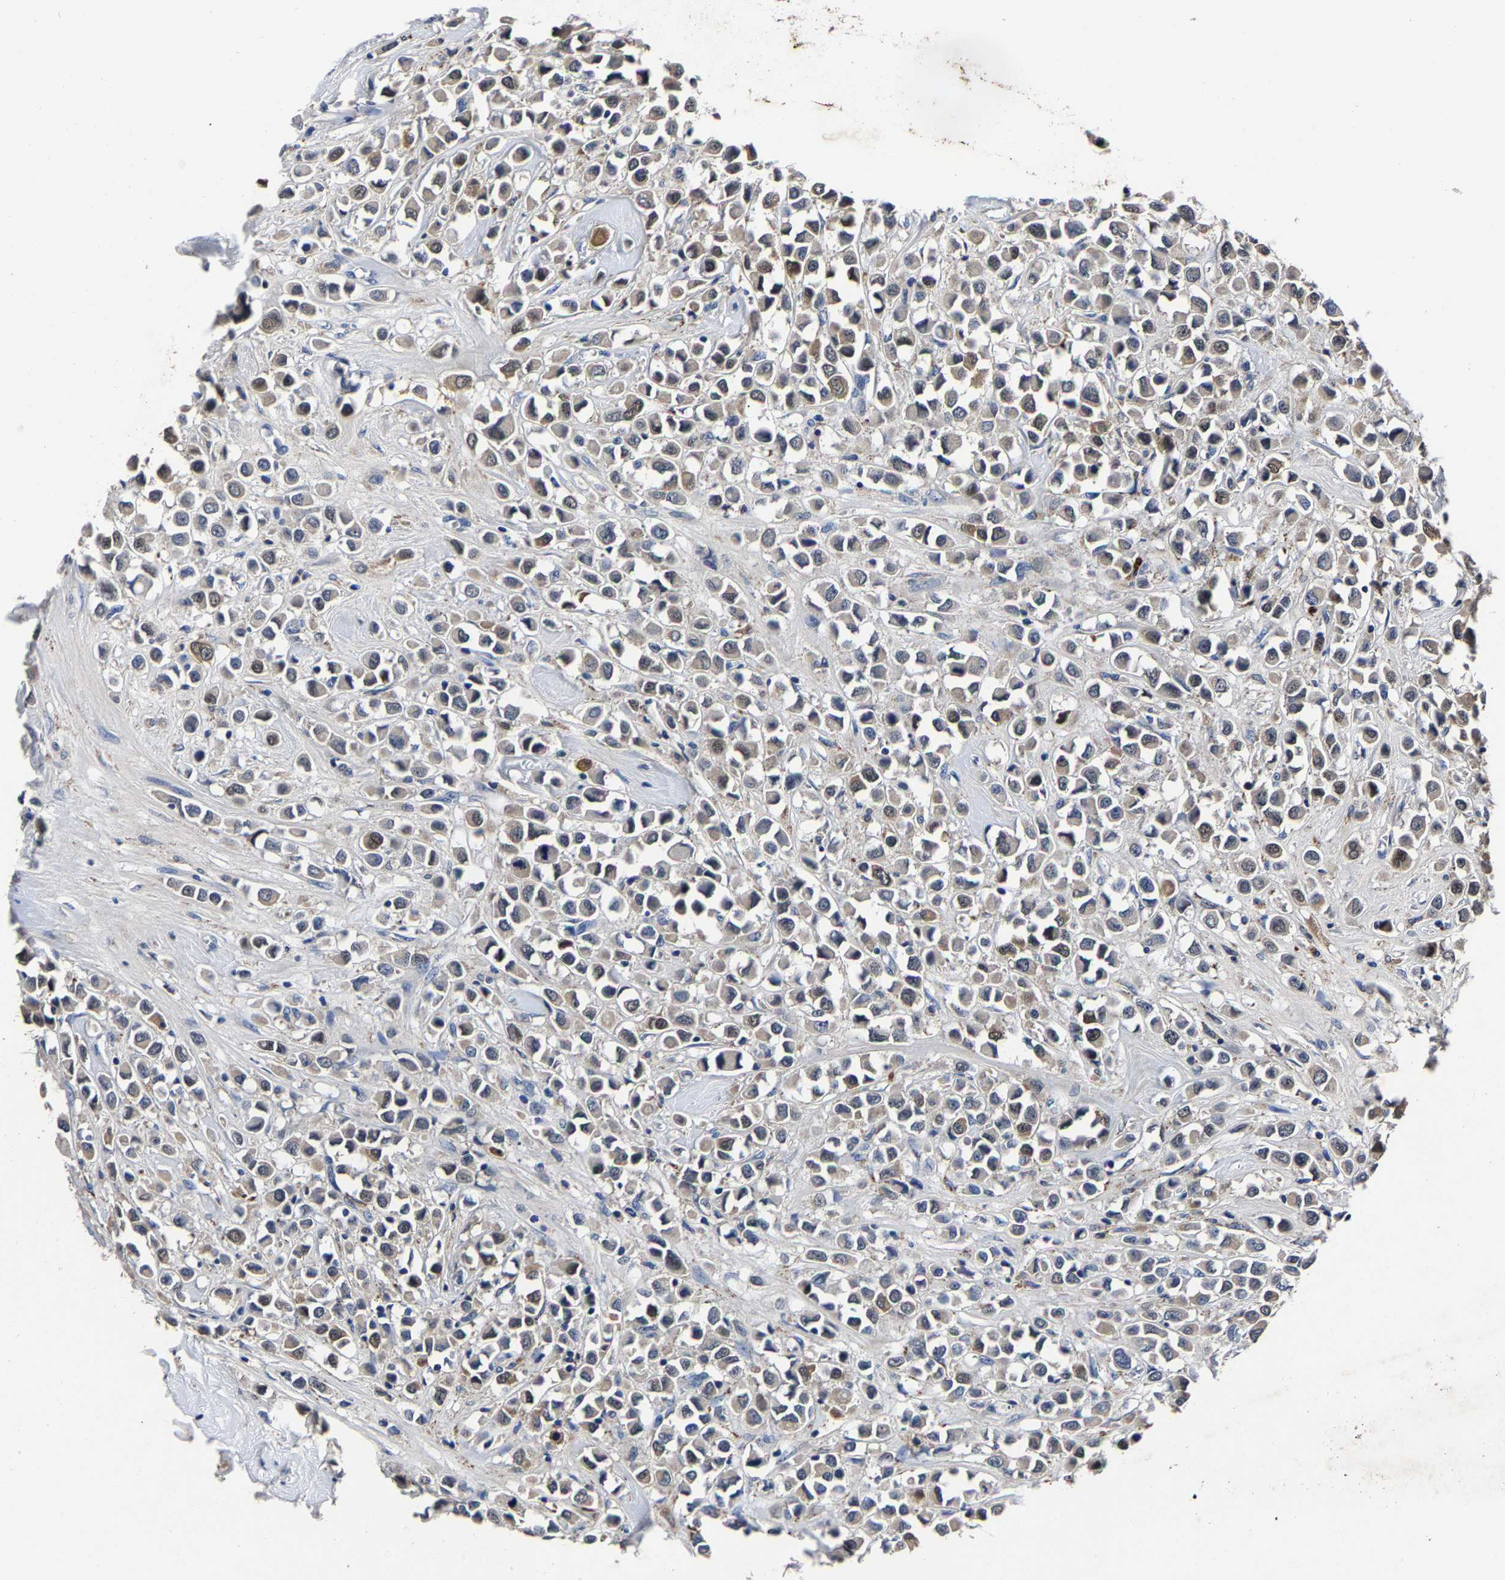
{"staining": {"intensity": "weak", "quantity": "25%-75%", "location": "cytoplasmic/membranous"}, "tissue": "breast cancer", "cell_type": "Tumor cells", "image_type": "cancer", "snomed": [{"axis": "morphology", "description": "Duct carcinoma"}, {"axis": "topography", "description": "Breast"}], "caption": "Protein expression analysis of human breast cancer (intraductal carcinoma) reveals weak cytoplasmic/membranous positivity in about 25%-75% of tumor cells.", "gene": "PSPH", "patient": {"sex": "female", "age": 61}}